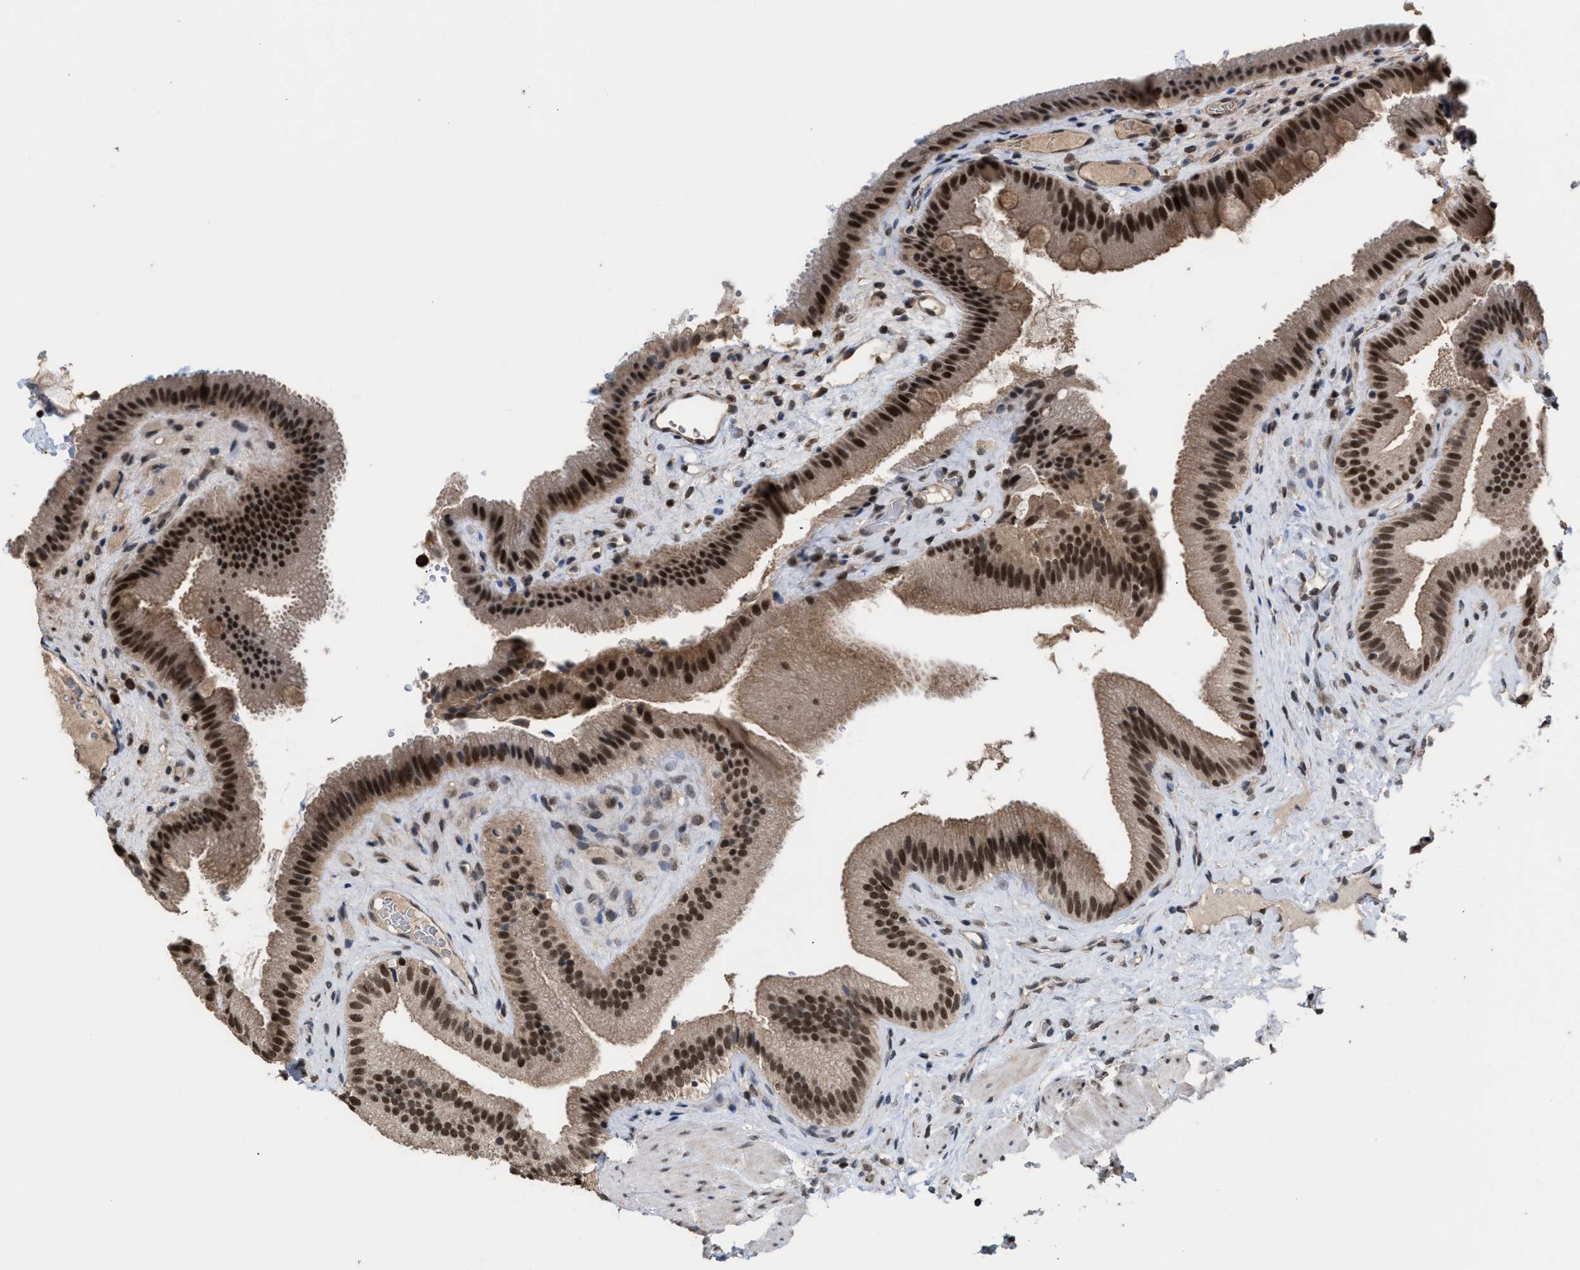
{"staining": {"intensity": "strong", "quantity": ">75%", "location": "cytoplasmic/membranous,nuclear"}, "tissue": "gallbladder", "cell_type": "Glandular cells", "image_type": "normal", "snomed": [{"axis": "morphology", "description": "Normal tissue, NOS"}, {"axis": "topography", "description": "Gallbladder"}], "caption": "Gallbladder stained with DAB immunohistochemistry (IHC) displays high levels of strong cytoplasmic/membranous,nuclear expression in approximately >75% of glandular cells. (IHC, brightfield microscopy, high magnification).", "gene": "C9orf78", "patient": {"sex": "male", "age": 49}}